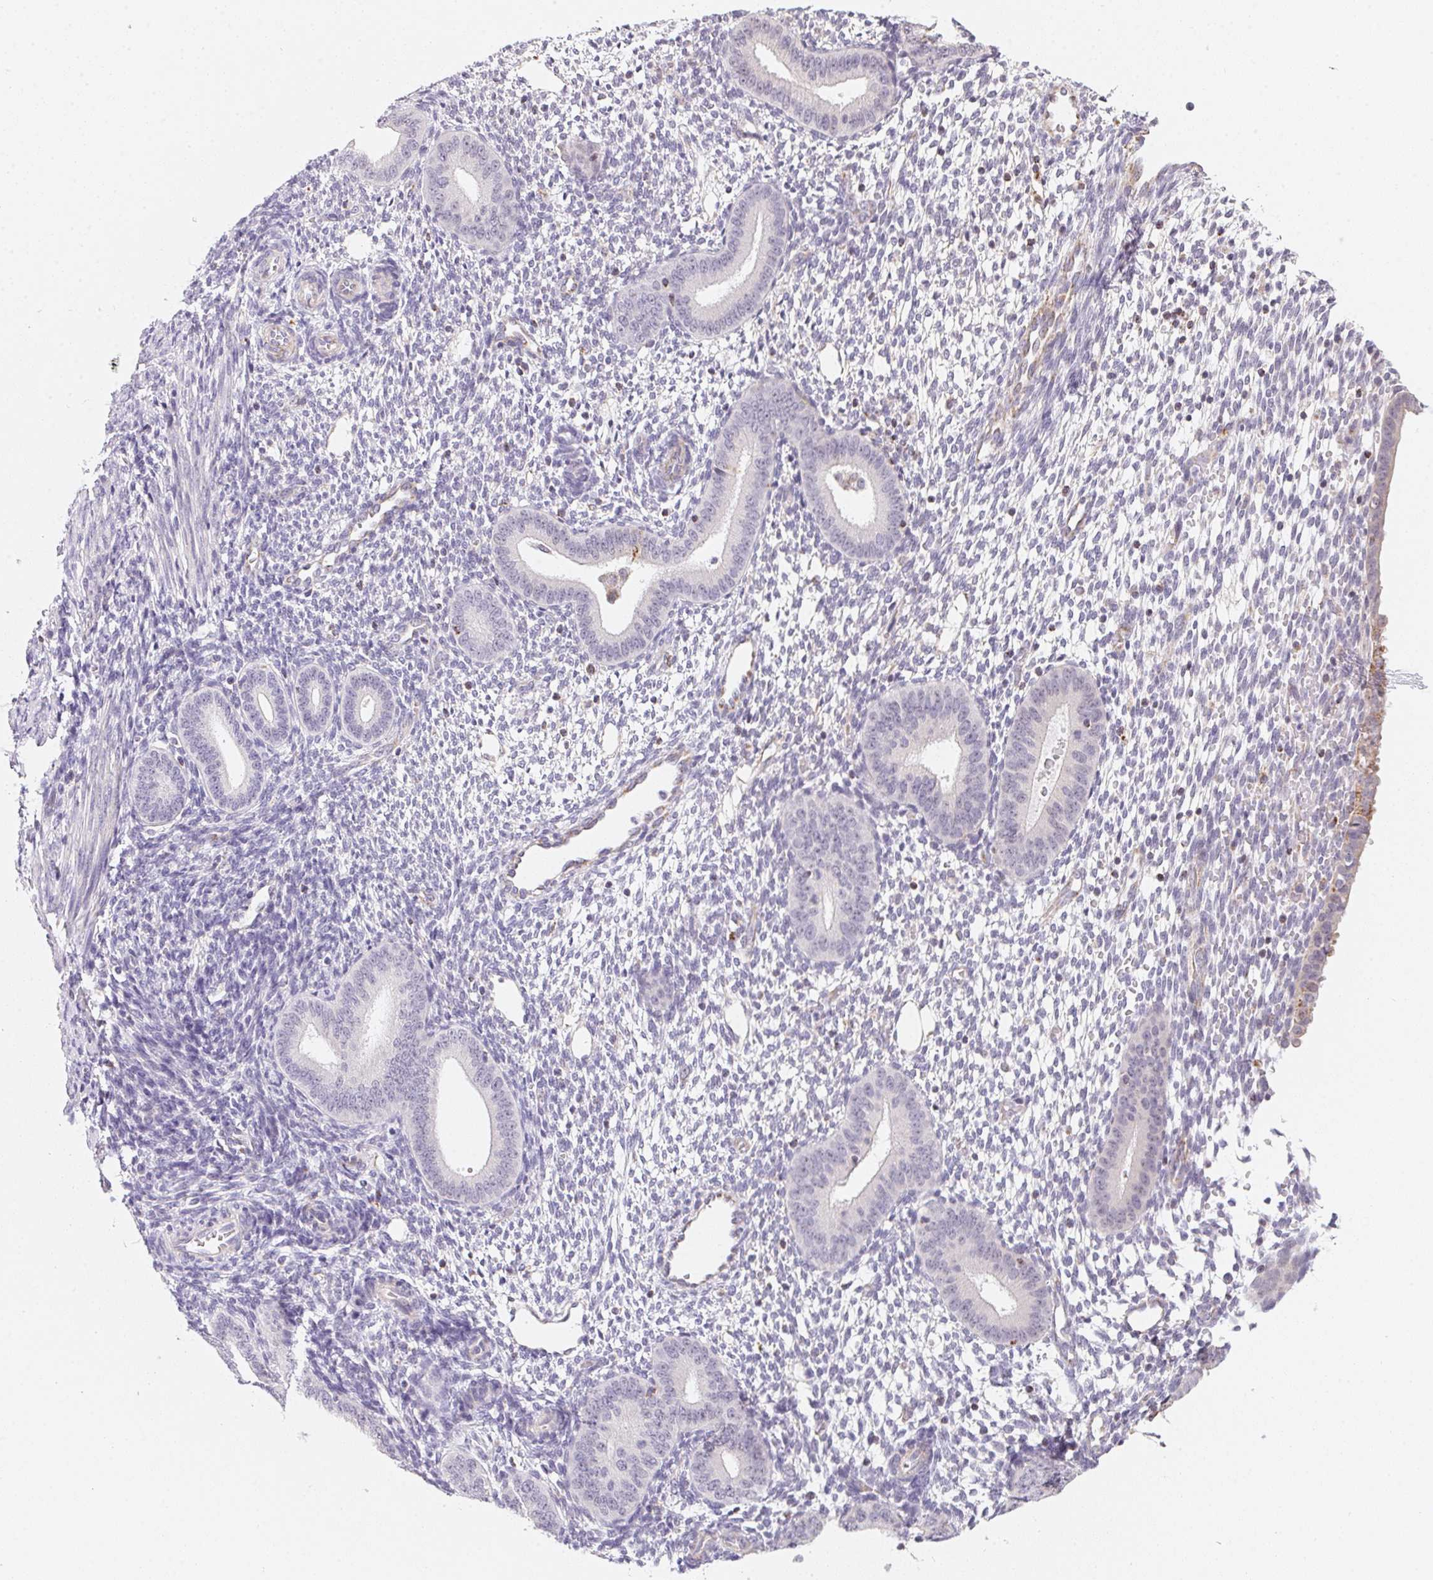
{"staining": {"intensity": "negative", "quantity": "none", "location": "none"}, "tissue": "endometrium", "cell_type": "Cells in endometrial stroma", "image_type": "normal", "snomed": [{"axis": "morphology", "description": "Normal tissue, NOS"}, {"axis": "topography", "description": "Endometrium"}], "caption": "The histopathology image exhibits no significant expression in cells in endometrial stroma of endometrium. (DAB (3,3'-diaminobenzidine) immunohistochemistry, high magnification).", "gene": "GIPC2", "patient": {"sex": "female", "age": 40}}